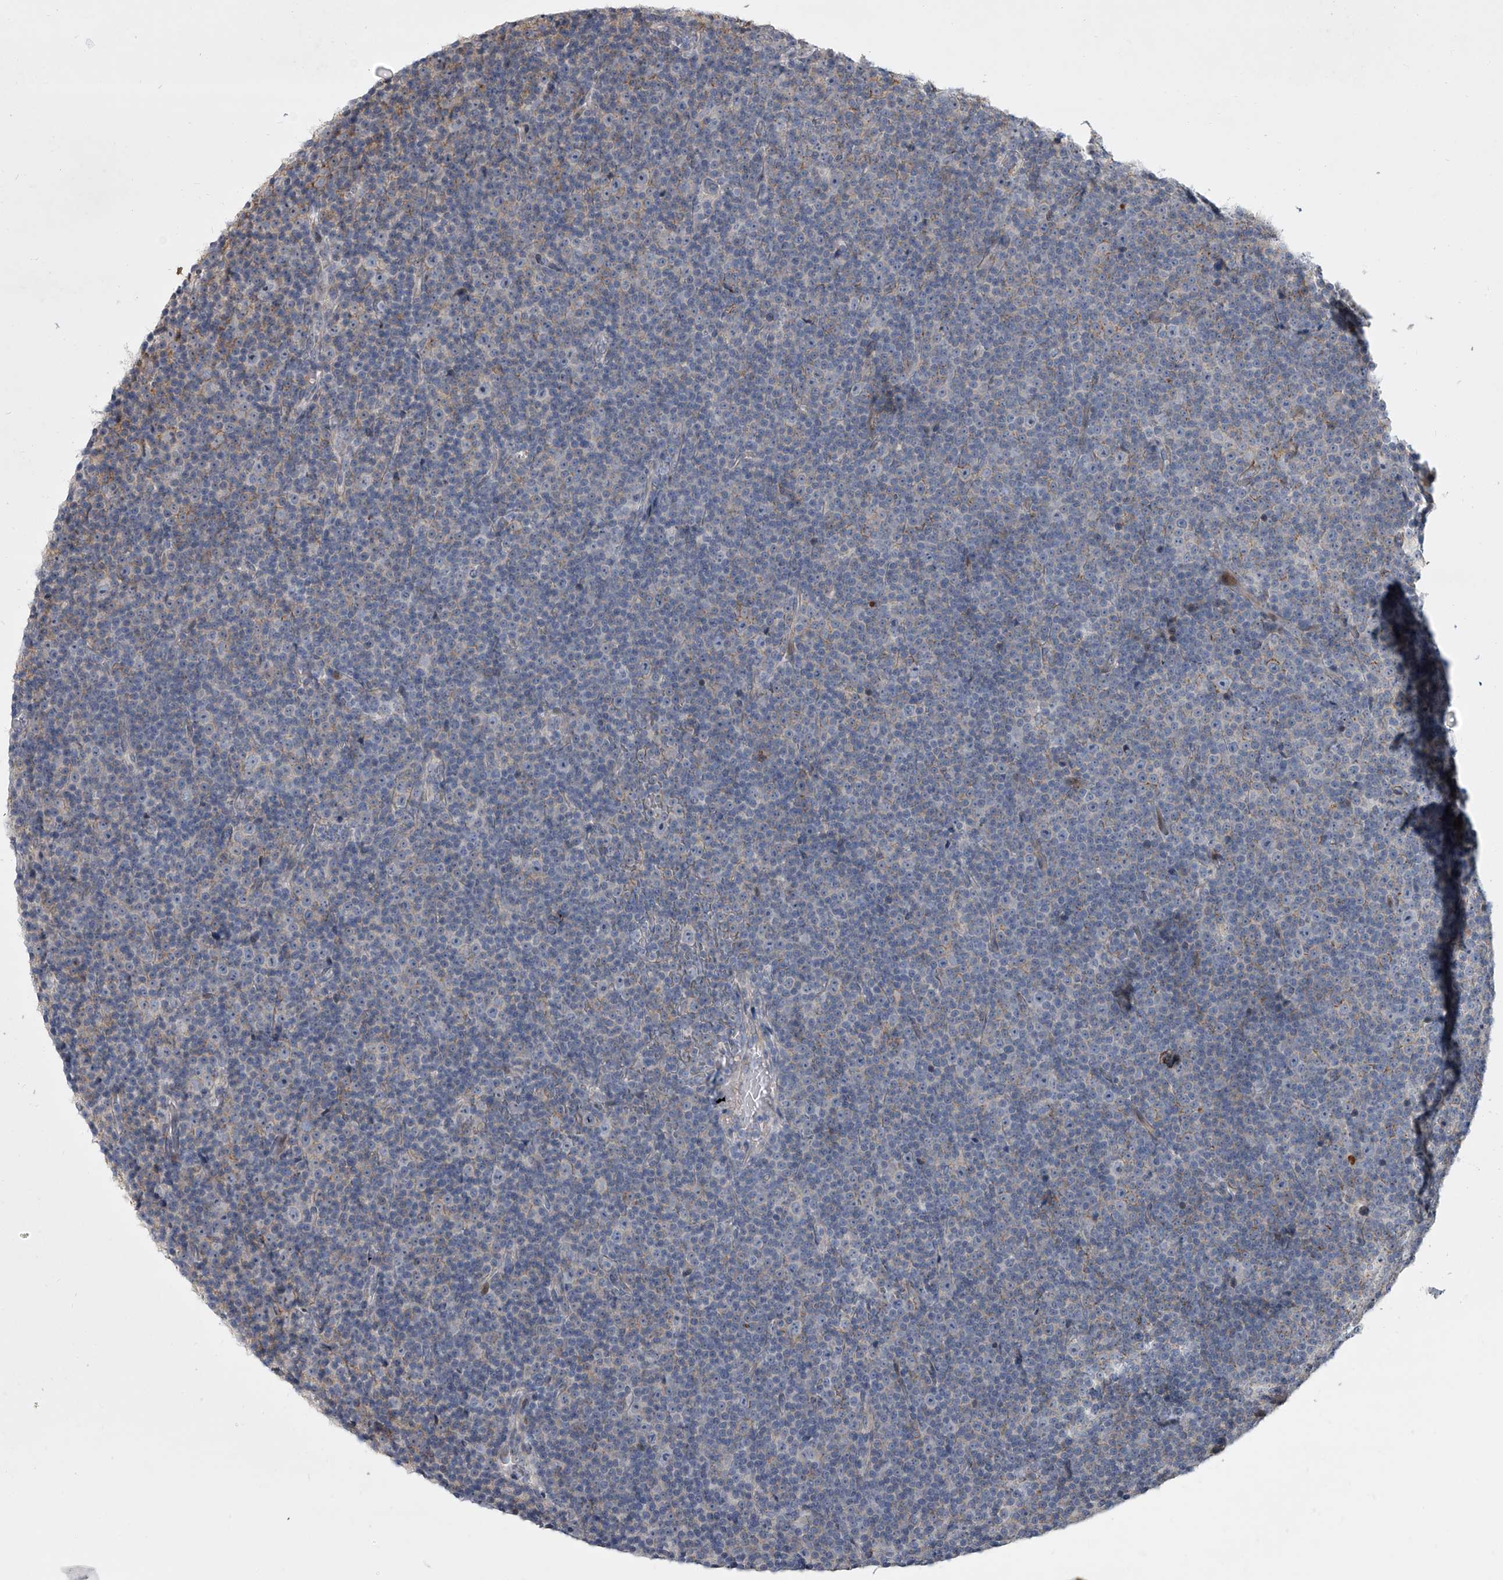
{"staining": {"intensity": "negative", "quantity": "none", "location": "none"}, "tissue": "lymphoma", "cell_type": "Tumor cells", "image_type": "cancer", "snomed": [{"axis": "morphology", "description": "Malignant lymphoma, non-Hodgkin's type, Low grade"}, {"axis": "topography", "description": "Lymph node"}], "caption": "Immunohistochemistry (IHC) photomicrograph of human low-grade malignant lymphoma, non-Hodgkin's type stained for a protein (brown), which displays no positivity in tumor cells. (DAB (3,3'-diaminobenzidine) IHC visualized using brightfield microscopy, high magnification).", "gene": "HEATR6", "patient": {"sex": "female", "age": 67}}